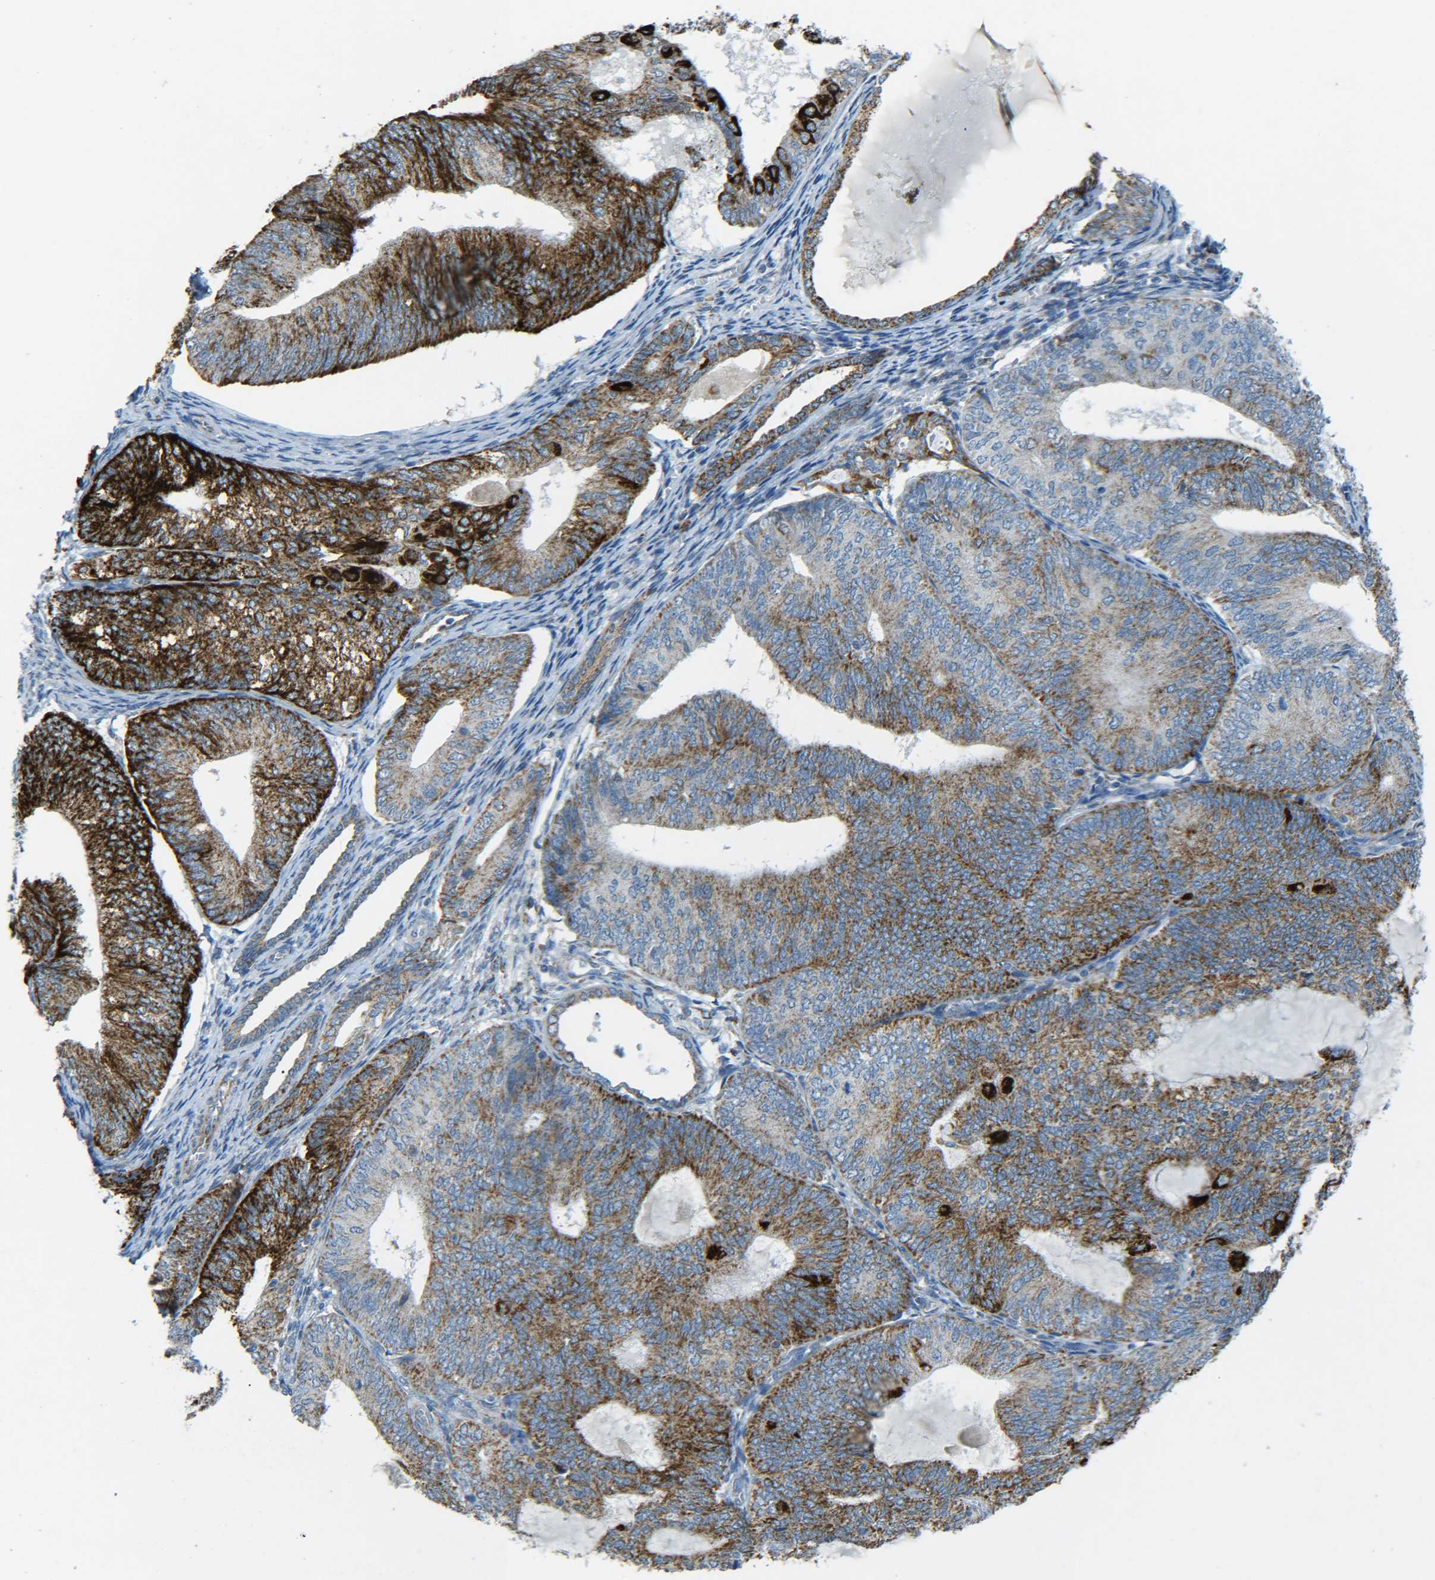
{"staining": {"intensity": "strong", "quantity": ">75%", "location": "cytoplasmic/membranous"}, "tissue": "endometrial cancer", "cell_type": "Tumor cells", "image_type": "cancer", "snomed": [{"axis": "morphology", "description": "Adenocarcinoma, NOS"}, {"axis": "topography", "description": "Endometrium"}], "caption": "A photomicrograph of human endometrial cancer (adenocarcinoma) stained for a protein reveals strong cytoplasmic/membranous brown staining in tumor cells. (brown staining indicates protein expression, while blue staining denotes nuclei).", "gene": "CYB5R1", "patient": {"sex": "female", "age": 81}}